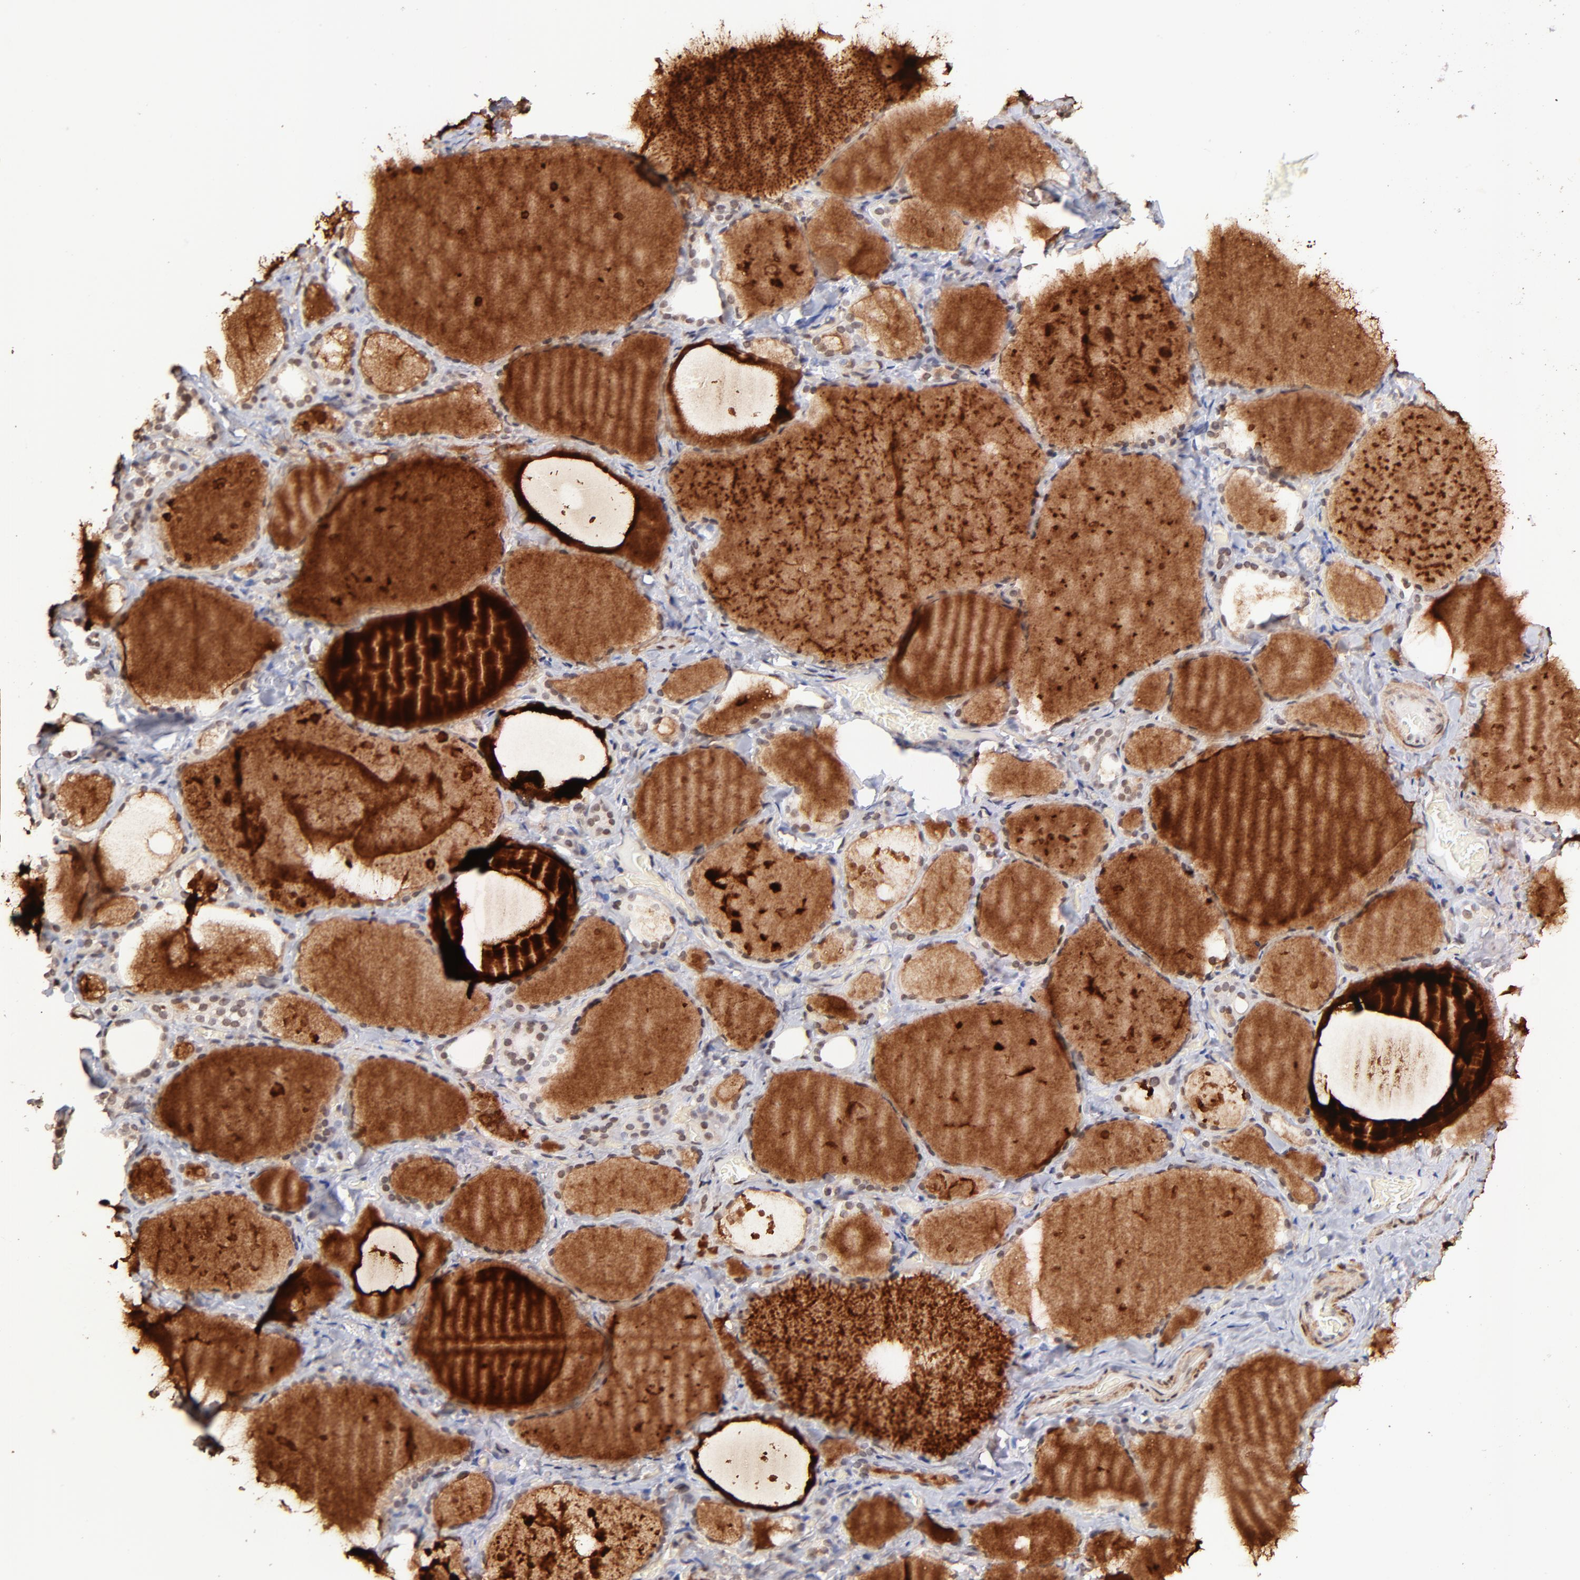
{"staining": {"intensity": "weak", "quantity": ">75%", "location": "nuclear"}, "tissue": "thyroid gland", "cell_type": "Glandular cells", "image_type": "normal", "snomed": [{"axis": "morphology", "description": "Normal tissue, NOS"}, {"axis": "topography", "description": "Thyroid gland"}], "caption": "An IHC histopathology image of unremarkable tissue is shown. Protein staining in brown labels weak nuclear positivity in thyroid gland within glandular cells.", "gene": "ZFP92", "patient": {"sex": "female", "age": 75}}